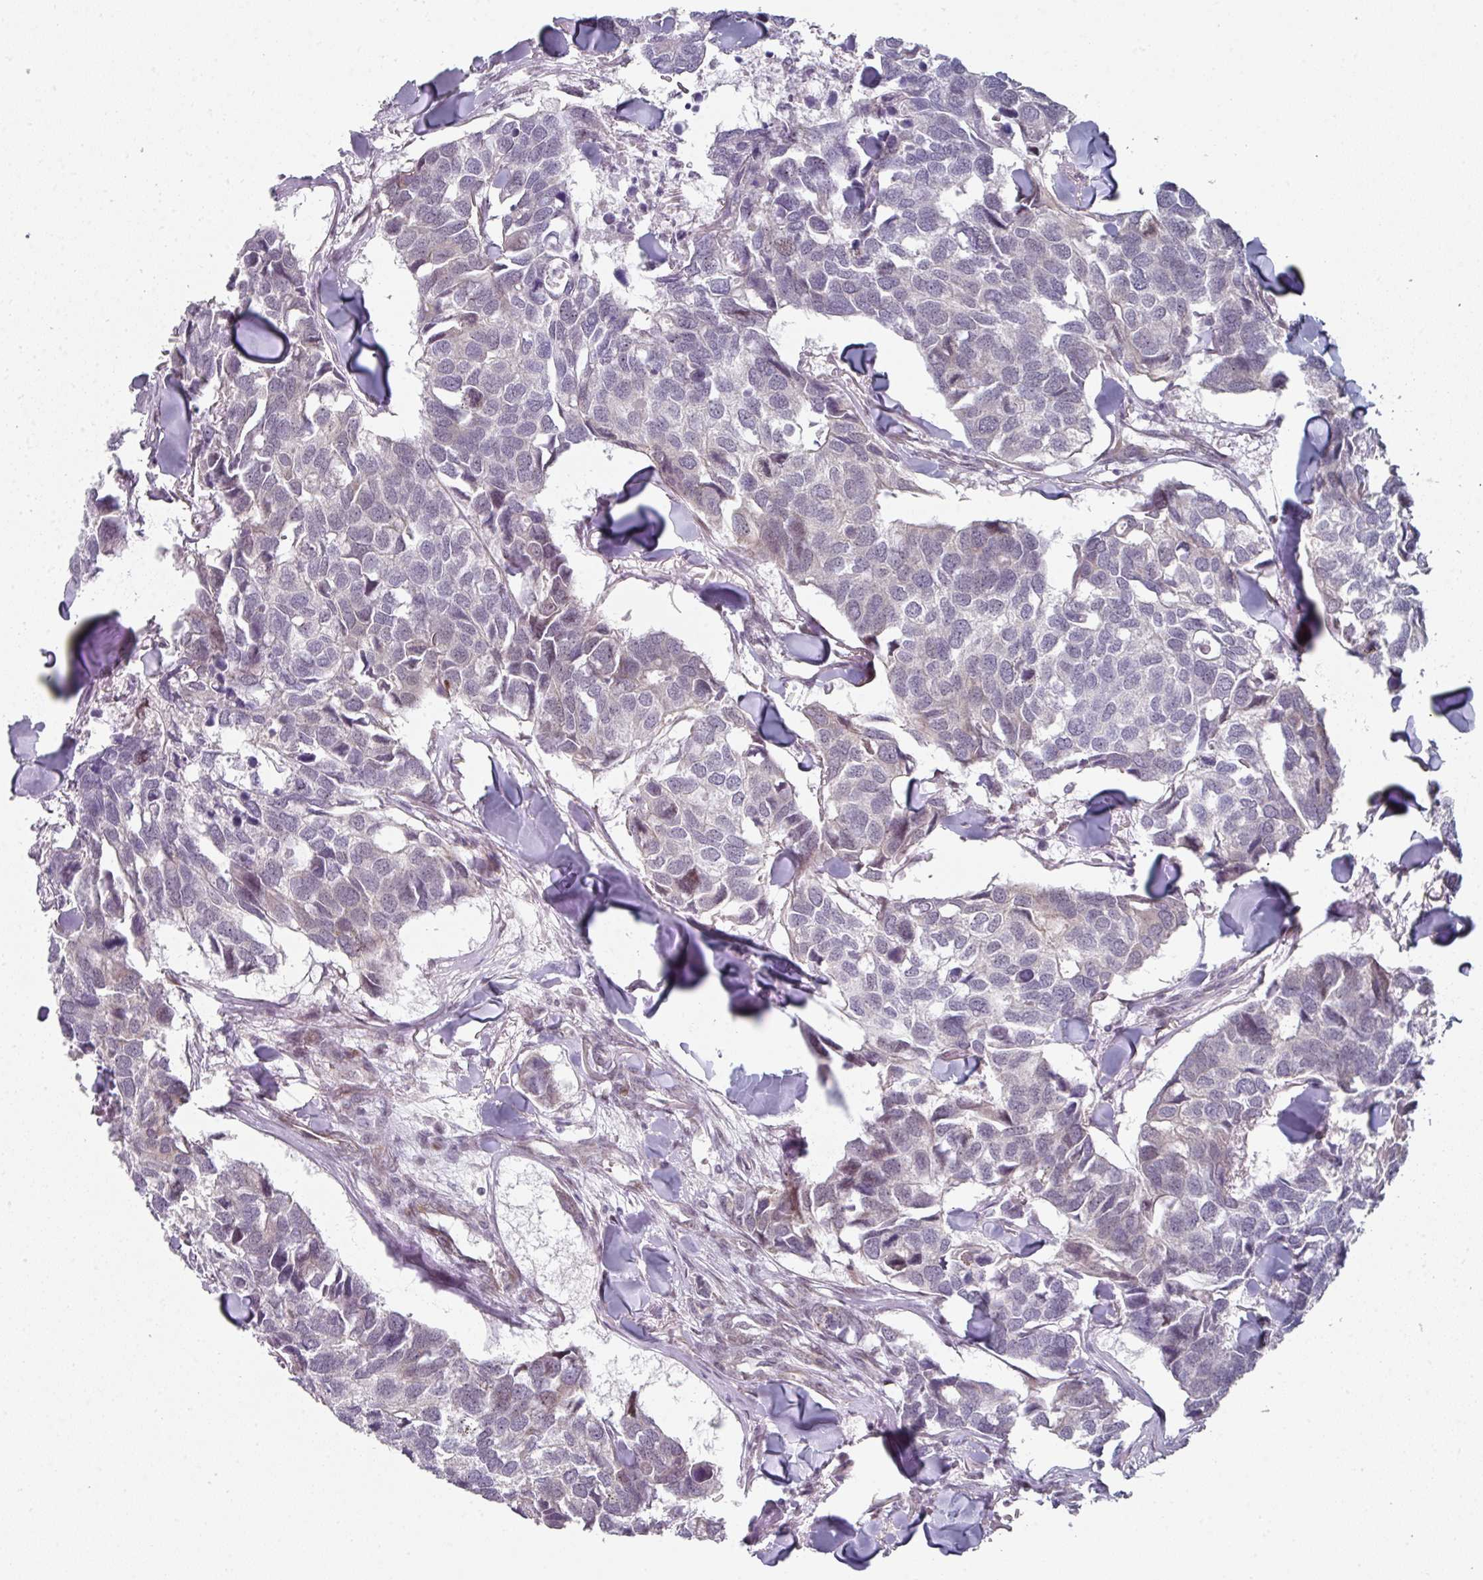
{"staining": {"intensity": "negative", "quantity": "none", "location": "none"}, "tissue": "breast cancer", "cell_type": "Tumor cells", "image_type": "cancer", "snomed": [{"axis": "morphology", "description": "Duct carcinoma"}, {"axis": "topography", "description": "Breast"}], "caption": "Immunohistochemistry (IHC) photomicrograph of neoplastic tissue: human infiltrating ductal carcinoma (breast) stained with DAB demonstrates no significant protein expression in tumor cells.", "gene": "TMCC1", "patient": {"sex": "female", "age": 83}}